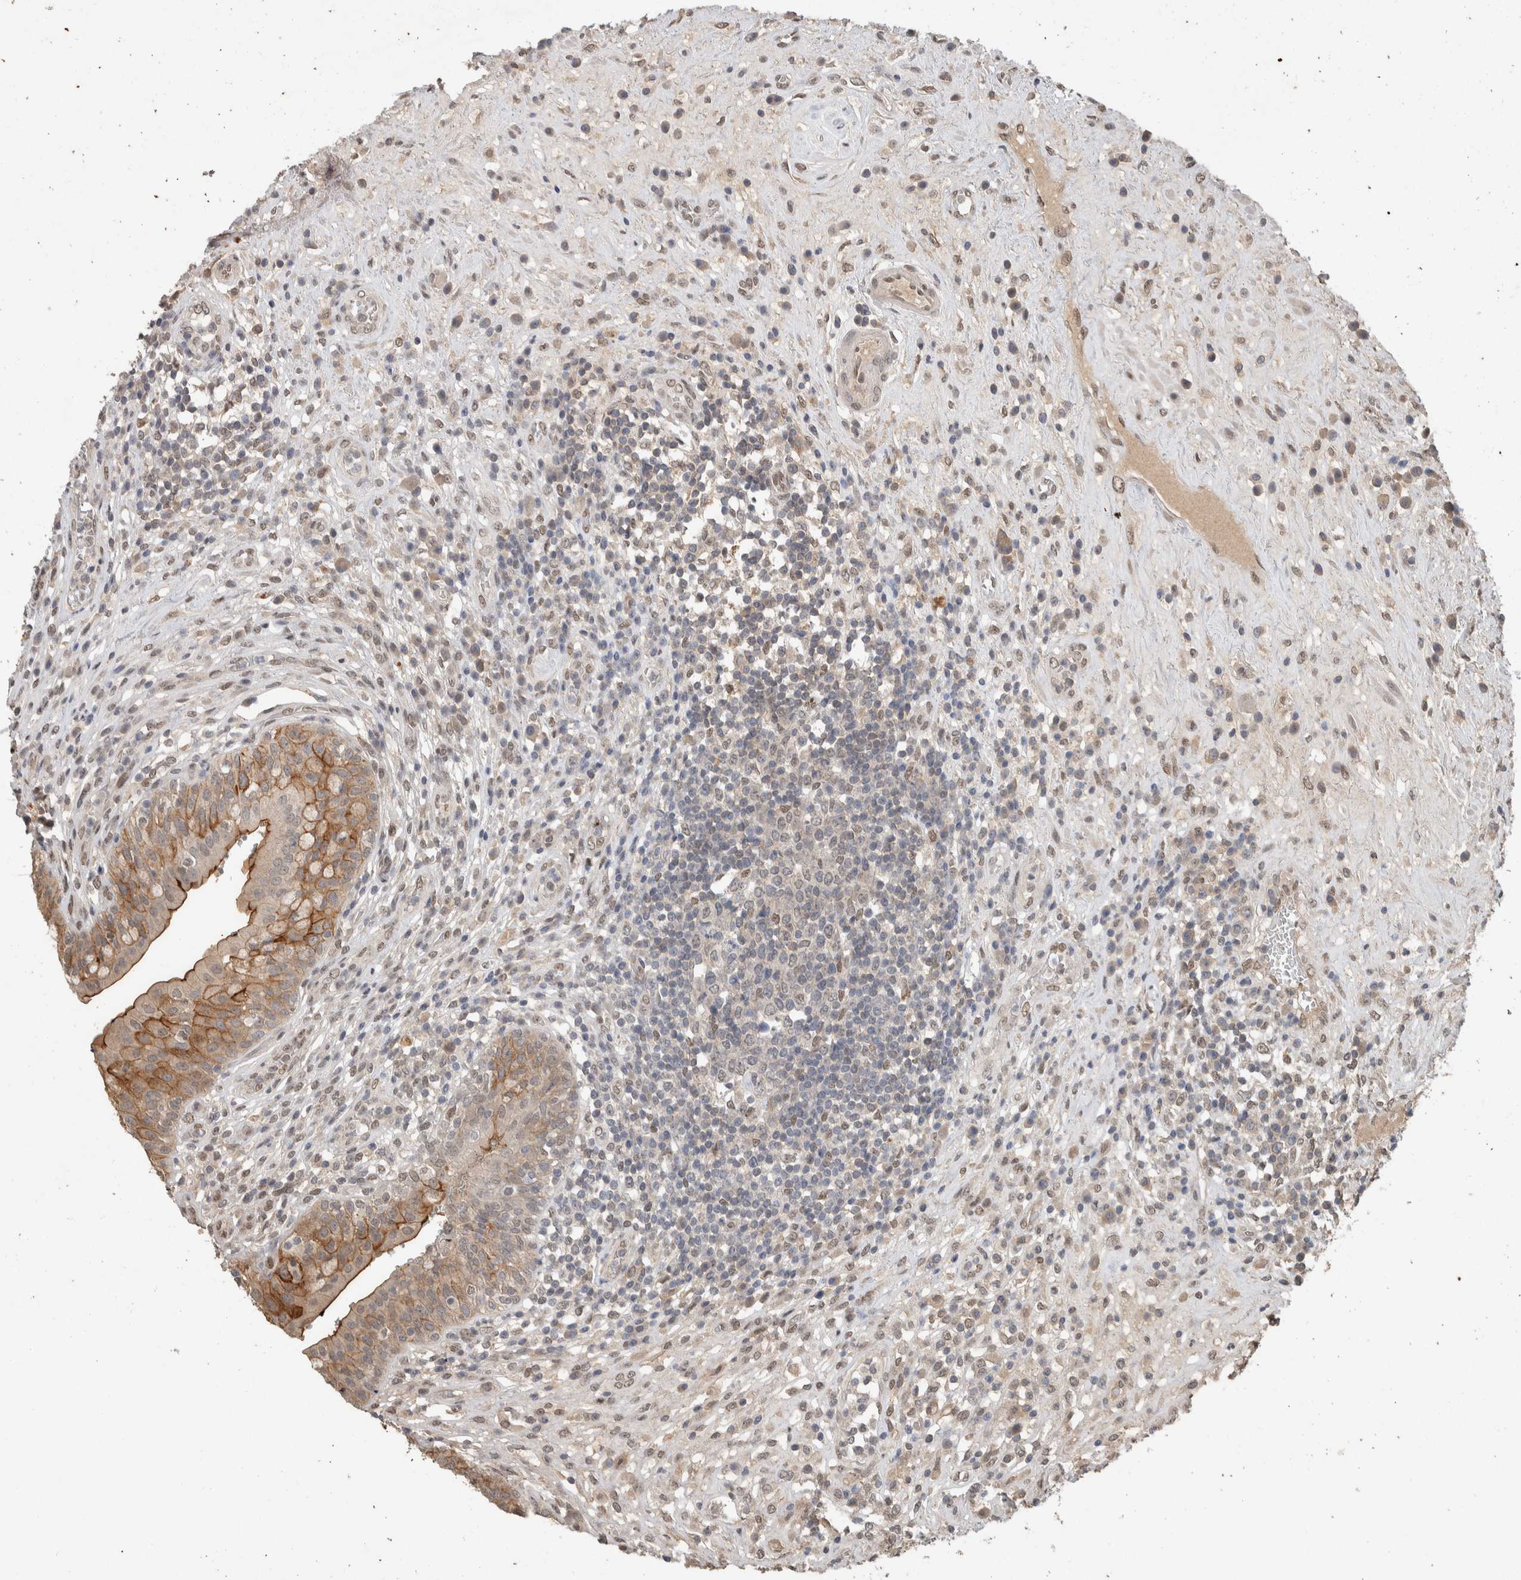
{"staining": {"intensity": "moderate", "quantity": "25%-75%", "location": "cytoplasmic/membranous"}, "tissue": "urinary bladder", "cell_type": "Urothelial cells", "image_type": "normal", "snomed": [{"axis": "morphology", "description": "Normal tissue, NOS"}, {"axis": "topography", "description": "Urinary bladder"}], "caption": "Human urinary bladder stained with a brown dye displays moderate cytoplasmic/membranous positive expression in about 25%-75% of urothelial cells.", "gene": "CYSRT1", "patient": {"sex": "female", "age": 62}}